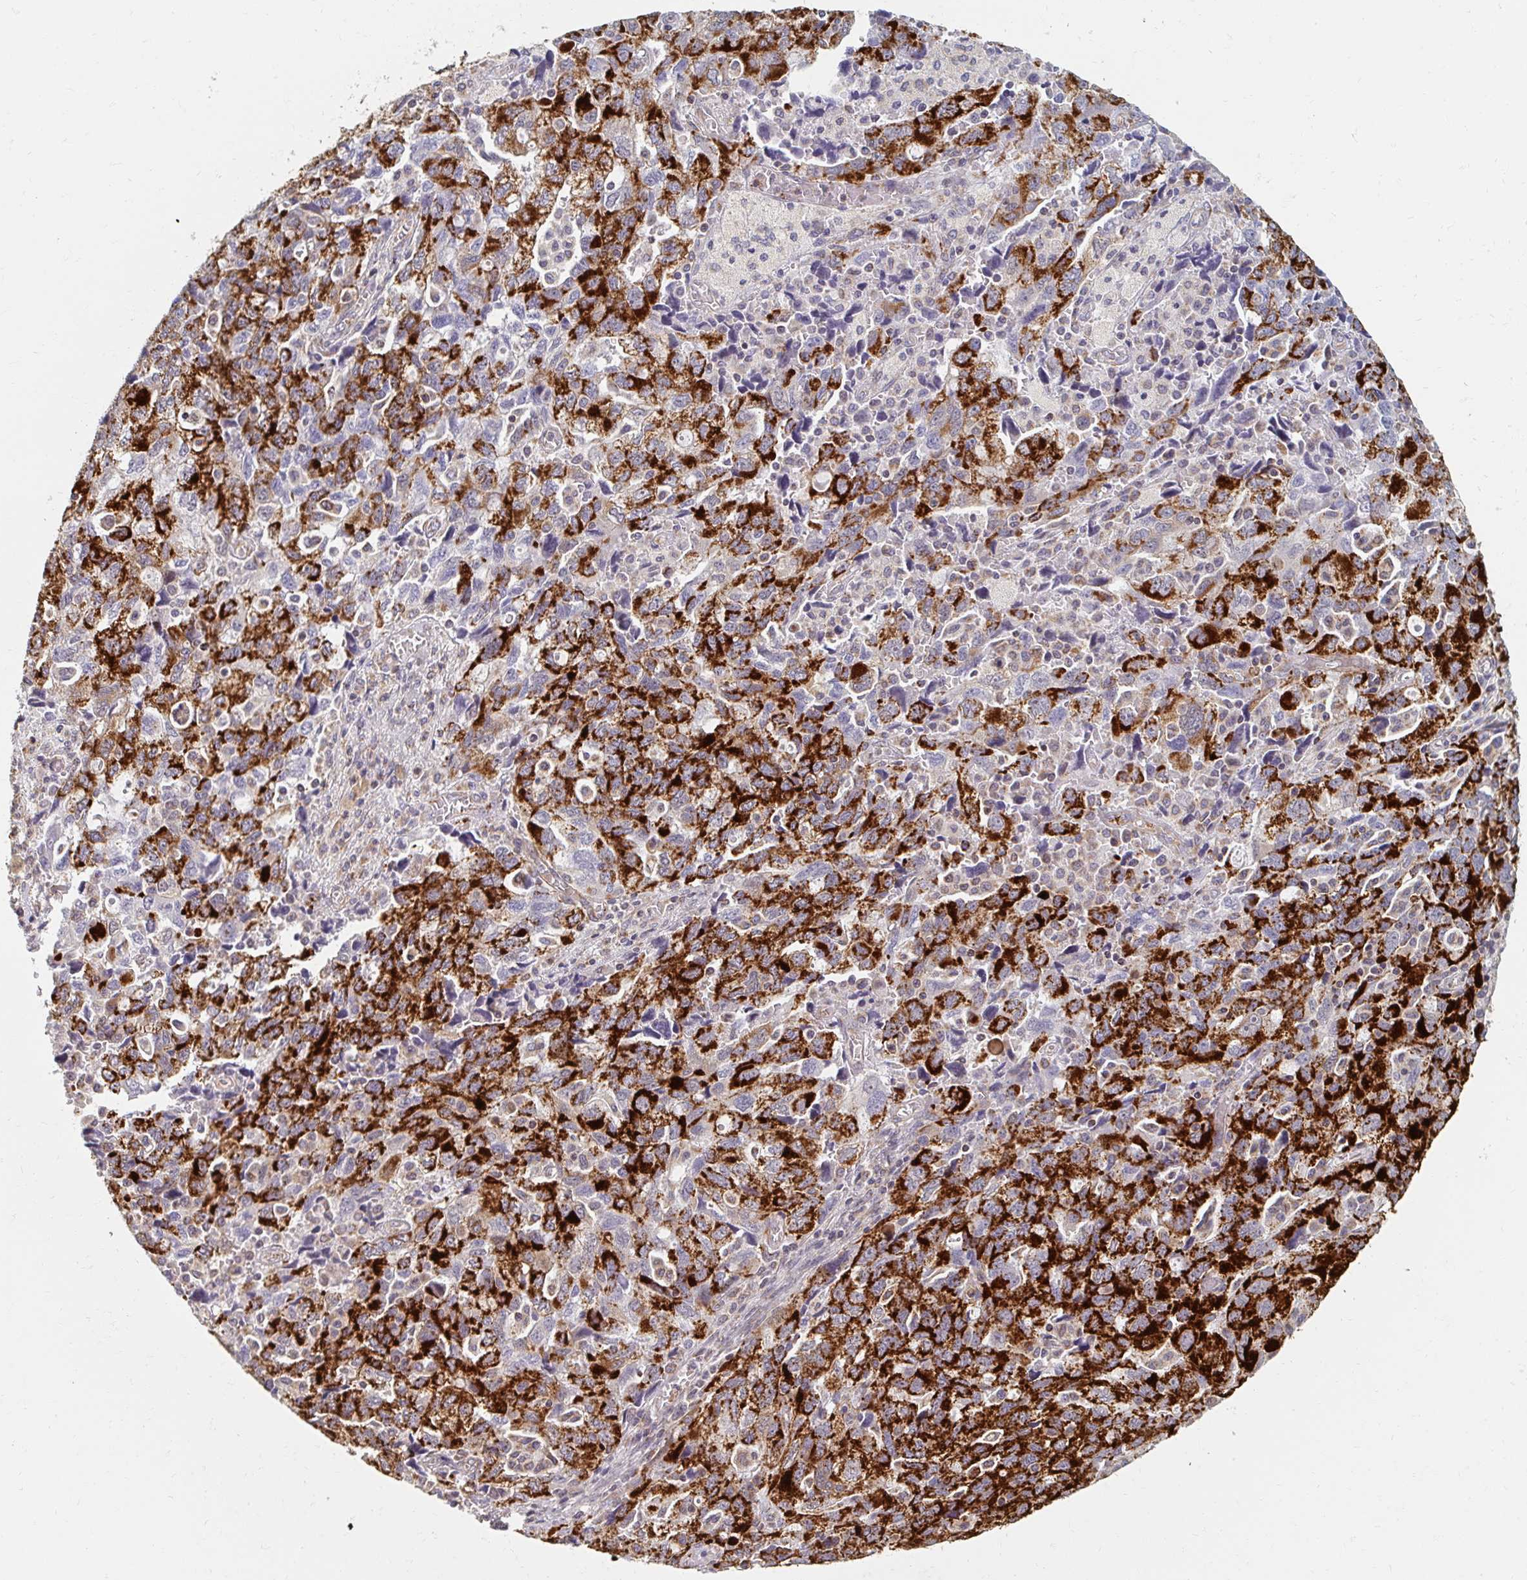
{"staining": {"intensity": "strong", "quantity": ">75%", "location": "cytoplasmic/membranous"}, "tissue": "ovarian cancer", "cell_type": "Tumor cells", "image_type": "cancer", "snomed": [{"axis": "morphology", "description": "Carcinoma, NOS"}, {"axis": "morphology", "description": "Cystadenocarcinoma, serous, NOS"}, {"axis": "topography", "description": "Ovary"}], "caption": "High-power microscopy captured an IHC micrograph of ovarian serous cystadenocarcinoma, revealing strong cytoplasmic/membranous staining in about >75% of tumor cells.", "gene": "MAVS", "patient": {"sex": "female", "age": 69}}